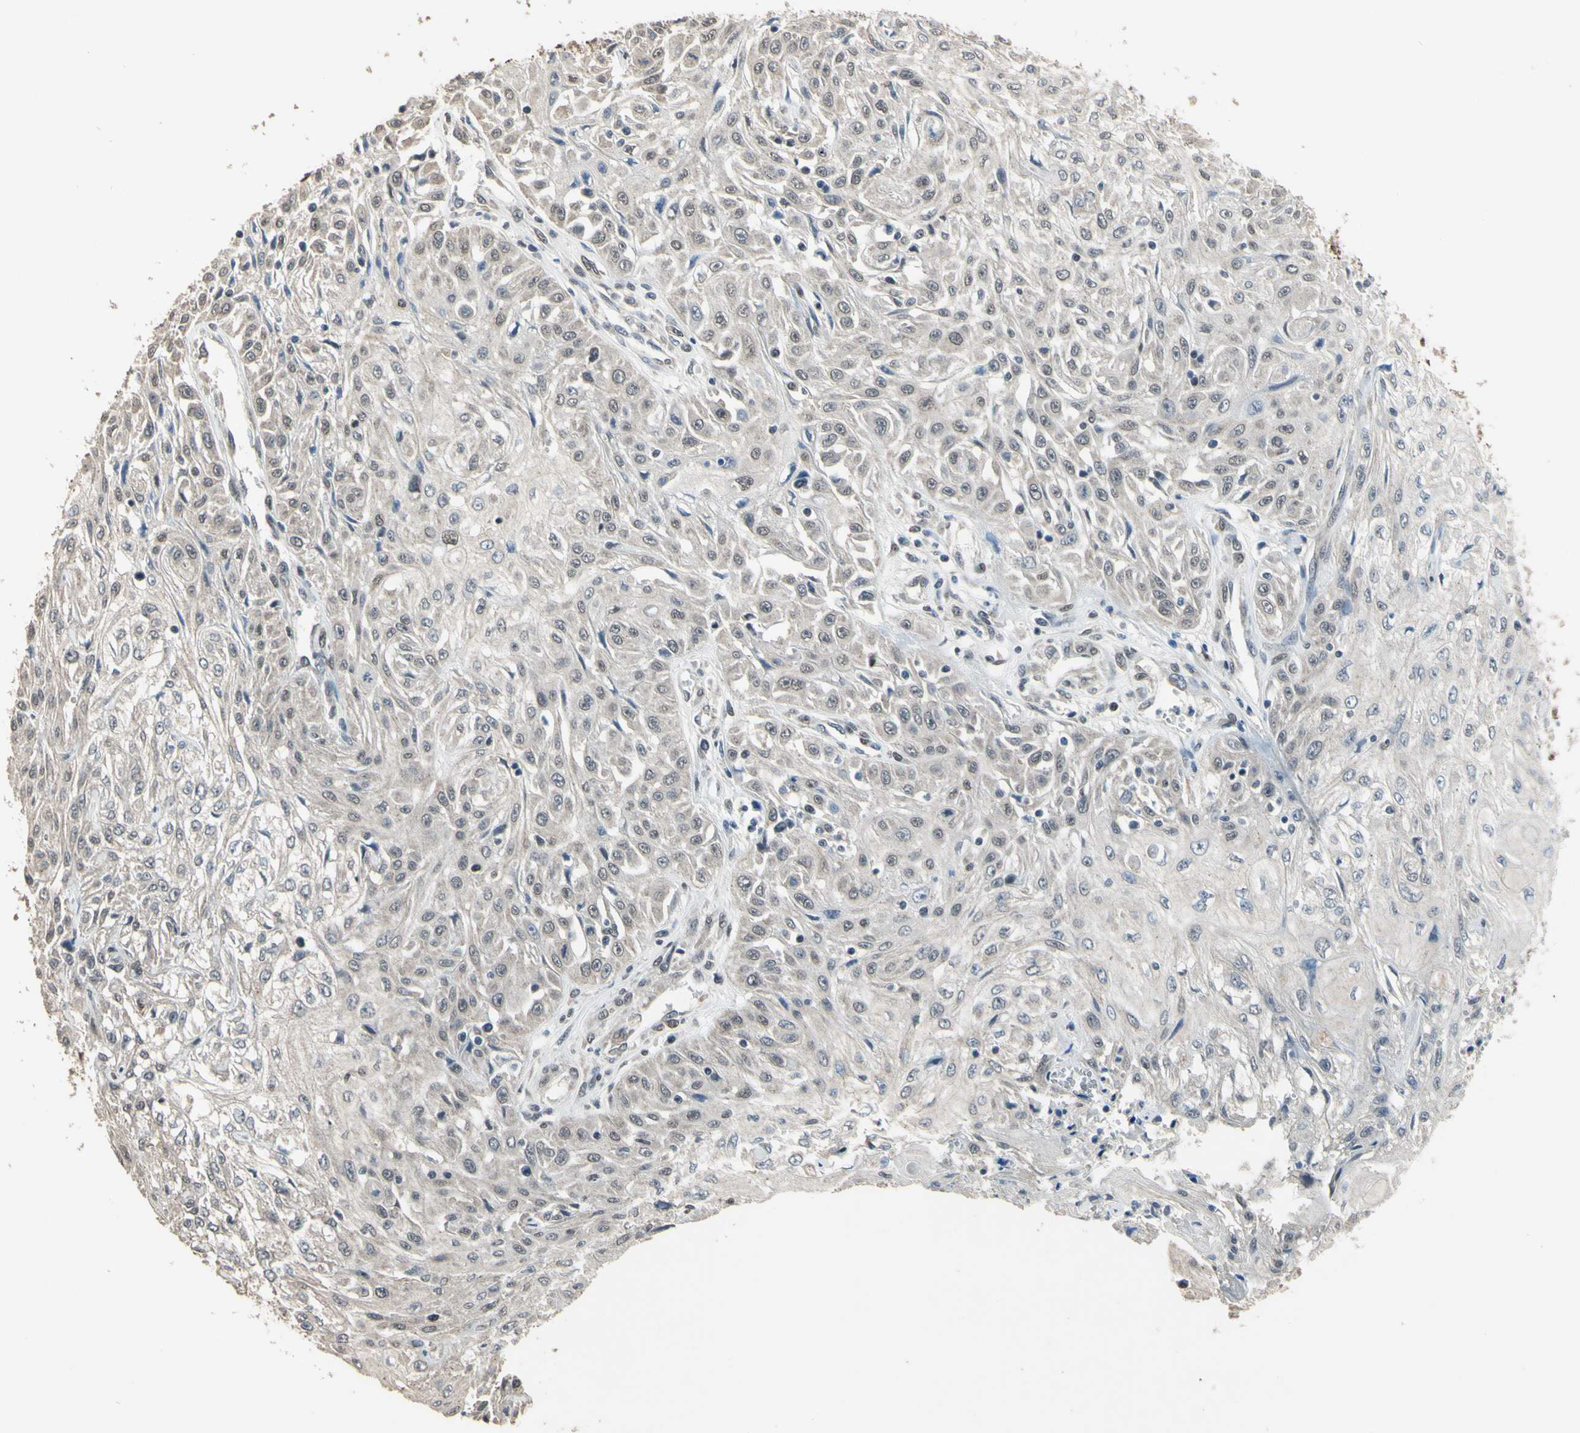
{"staining": {"intensity": "weak", "quantity": "<25%", "location": "cytoplasmic/membranous,nuclear"}, "tissue": "skin cancer", "cell_type": "Tumor cells", "image_type": "cancer", "snomed": [{"axis": "morphology", "description": "Squamous cell carcinoma, NOS"}, {"axis": "morphology", "description": "Squamous cell carcinoma, metastatic, NOS"}, {"axis": "topography", "description": "Skin"}, {"axis": "topography", "description": "Lymph node"}], "caption": "High power microscopy photomicrograph of an IHC image of skin cancer, revealing no significant positivity in tumor cells.", "gene": "ZNF174", "patient": {"sex": "male", "age": 75}}